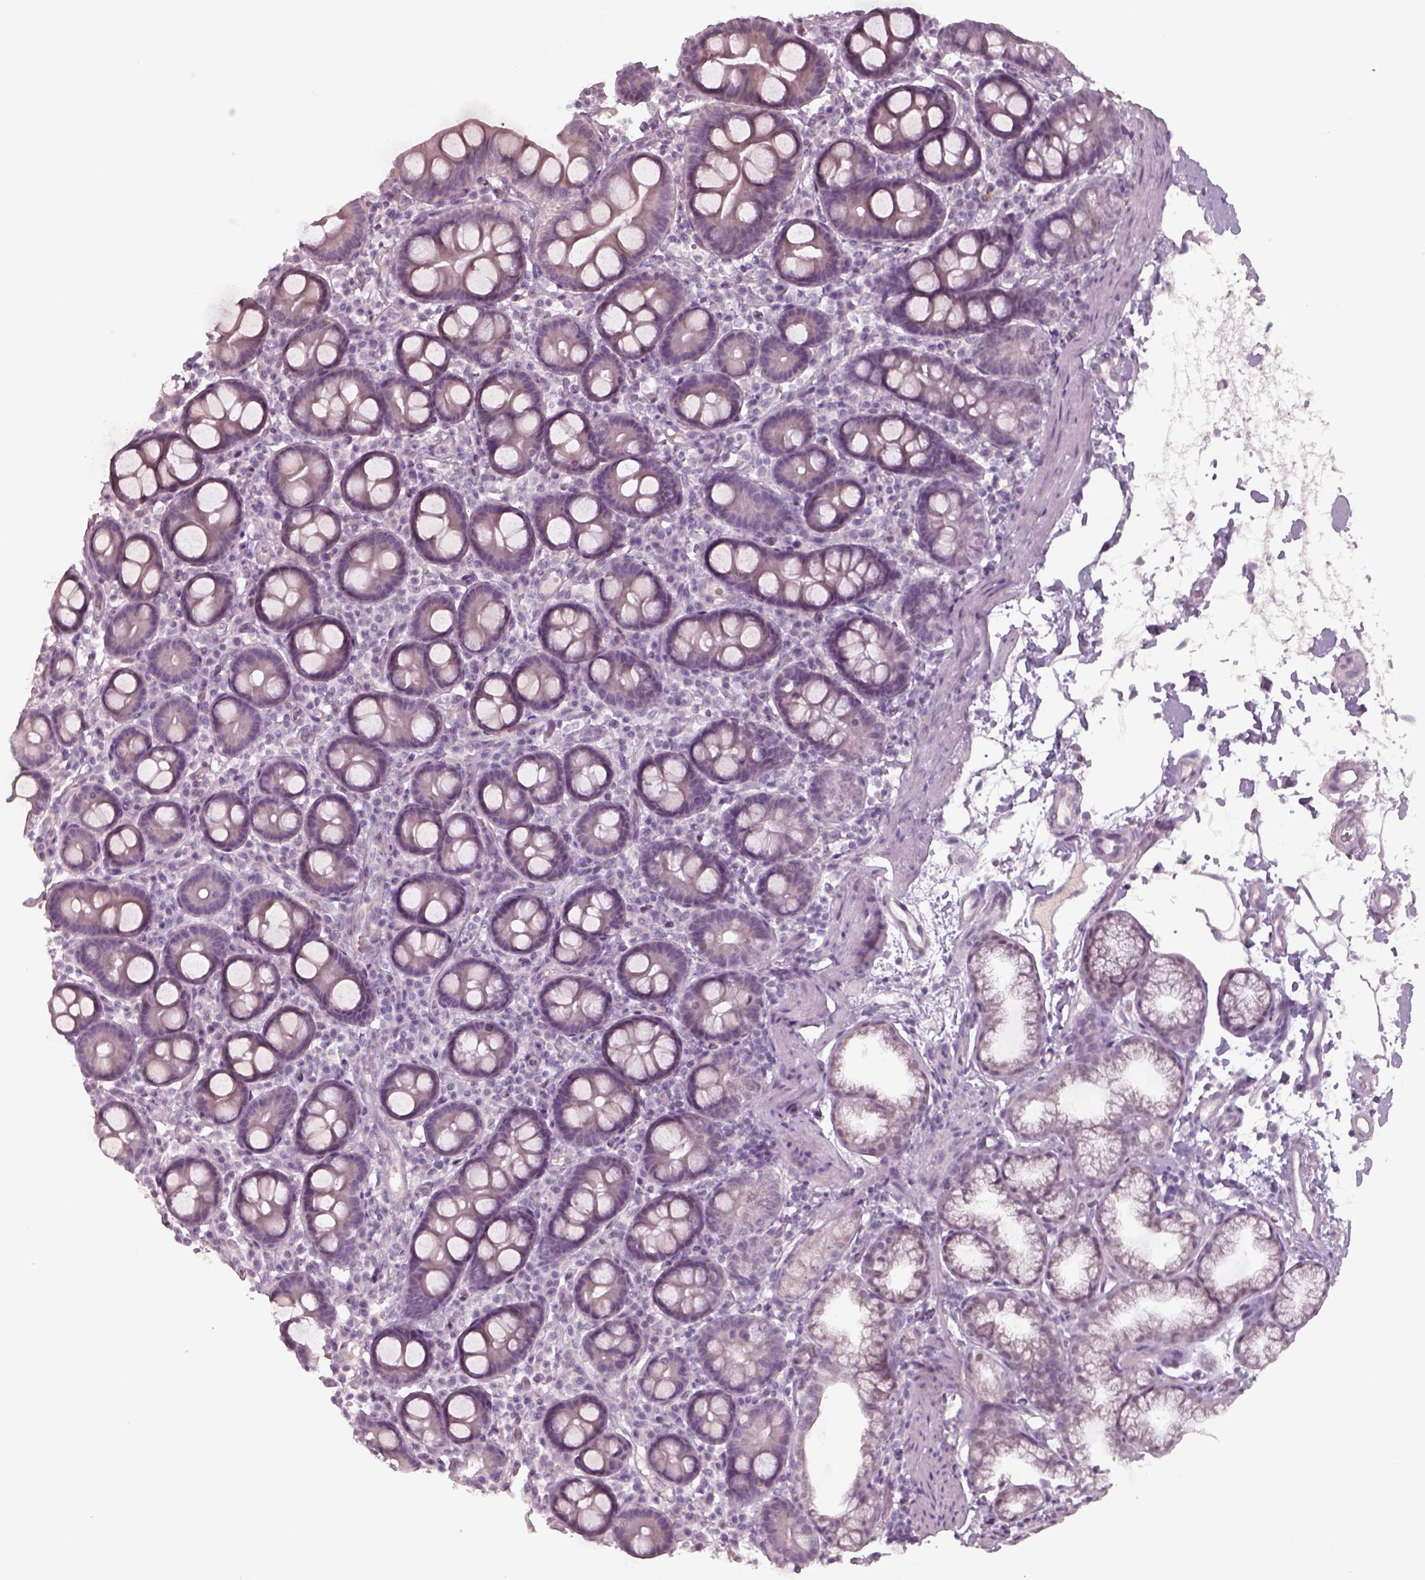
{"staining": {"intensity": "negative", "quantity": "none", "location": "none"}, "tissue": "duodenum", "cell_type": "Glandular cells", "image_type": "normal", "snomed": [{"axis": "morphology", "description": "Normal tissue, NOS"}, {"axis": "topography", "description": "Pancreas"}, {"axis": "topography", "description": "Duodenum"}], "caption": "DAB immunohistochemical staining of benign human duodenum demonstrates no significant expression in glandular cells. (DAB IHC visualized using brightfield microscopy, high magnification).", "gene": "SEPTIN14", "patient": {"sex": "male", "age": 59}}